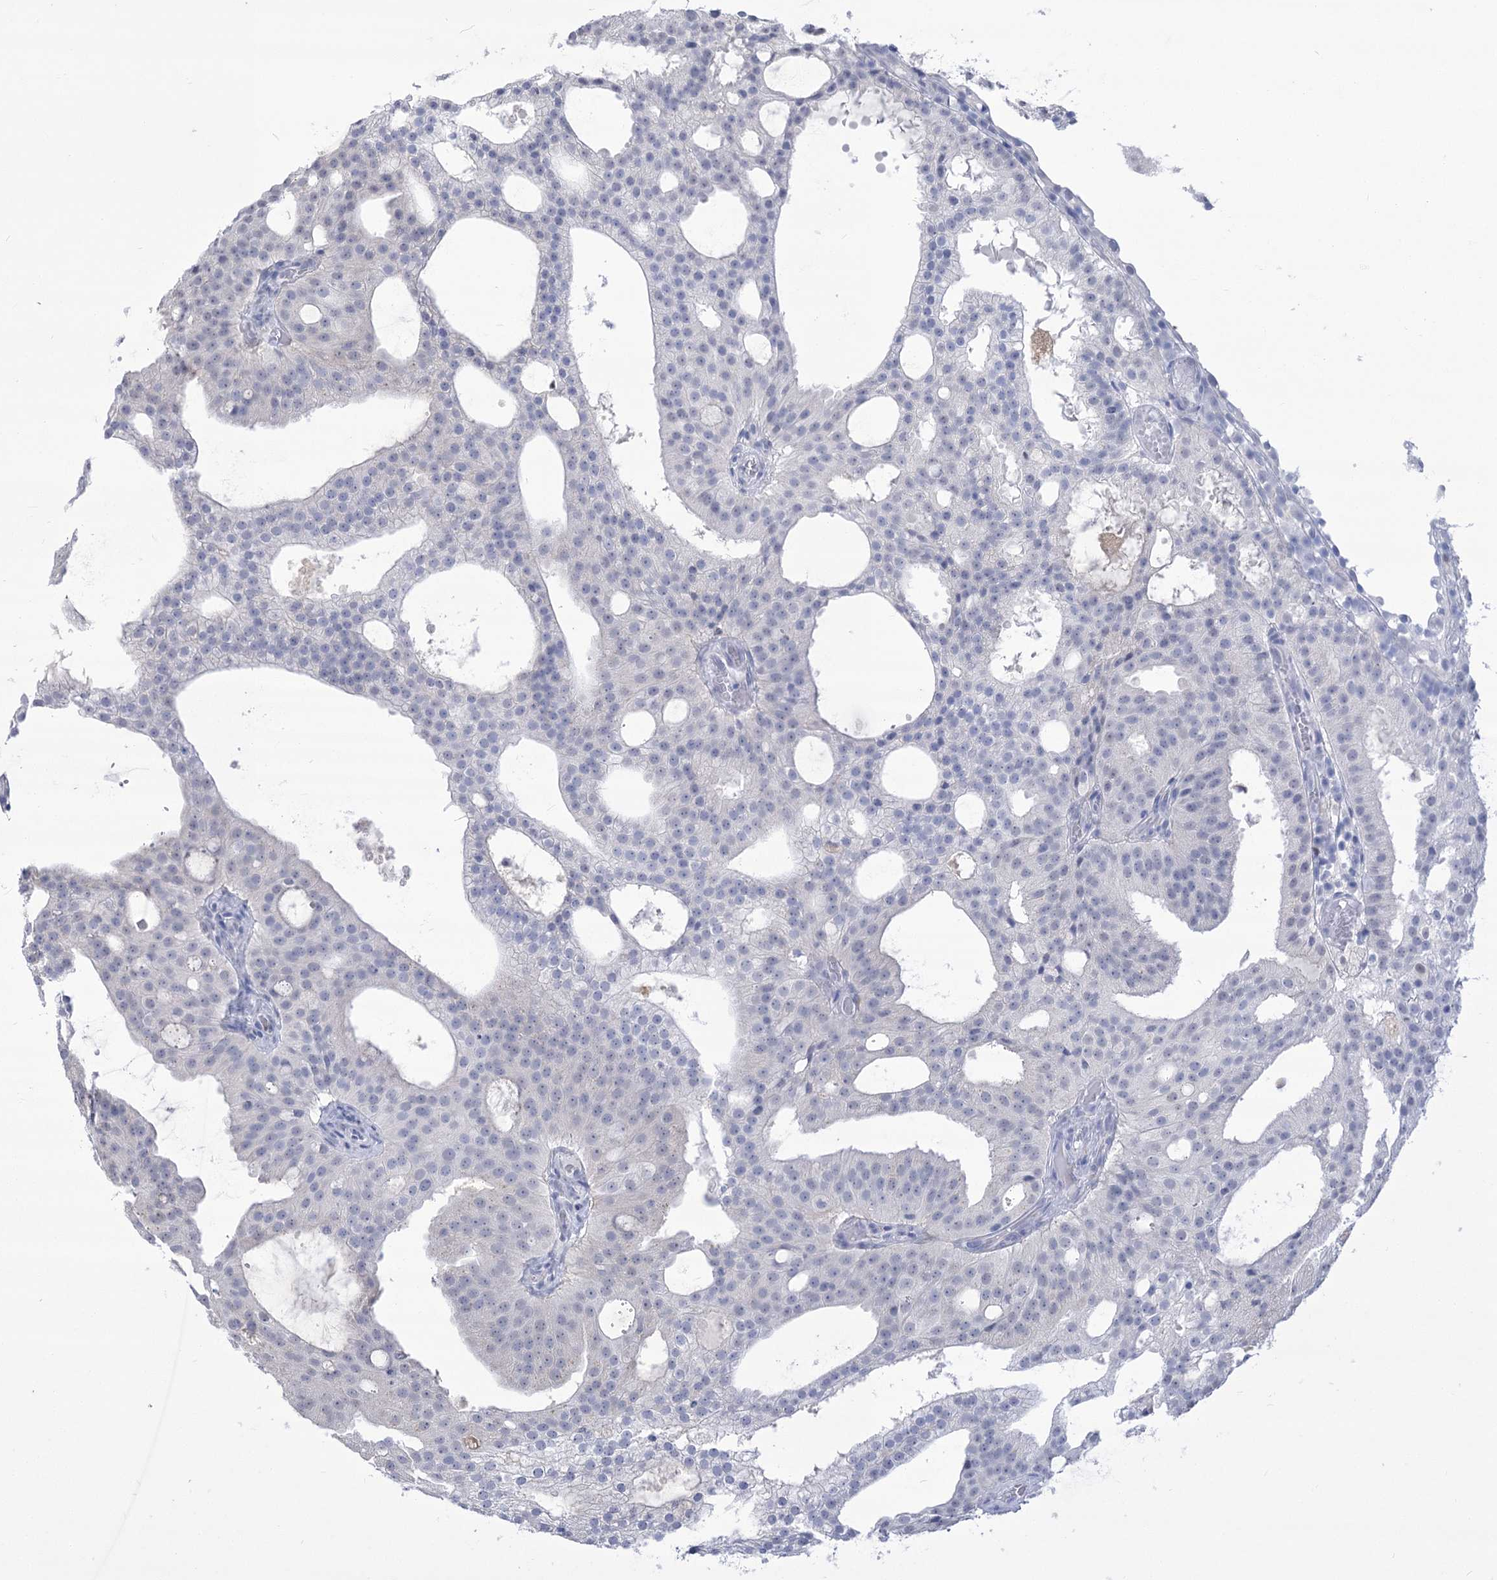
{"staining": {"intensity": "negative", "quantity": "none", "location": "none"}, "tissue": "prostate cancer", "cell_type": "Tumor cells", "image_type": "cancer", "snomed": [{"axis": "morphology", "description": "Adenocarcinoma, Medium grade"}, {"axis": "topography", "description": "Prostate"}], "caption": "Micrograph shows no significant protein expression in tumor cells of prostate cancer (adenocarcinoma (medium-grade)).", "gene": "SIAE", "patient": {"sex": "male", "age": 88}}